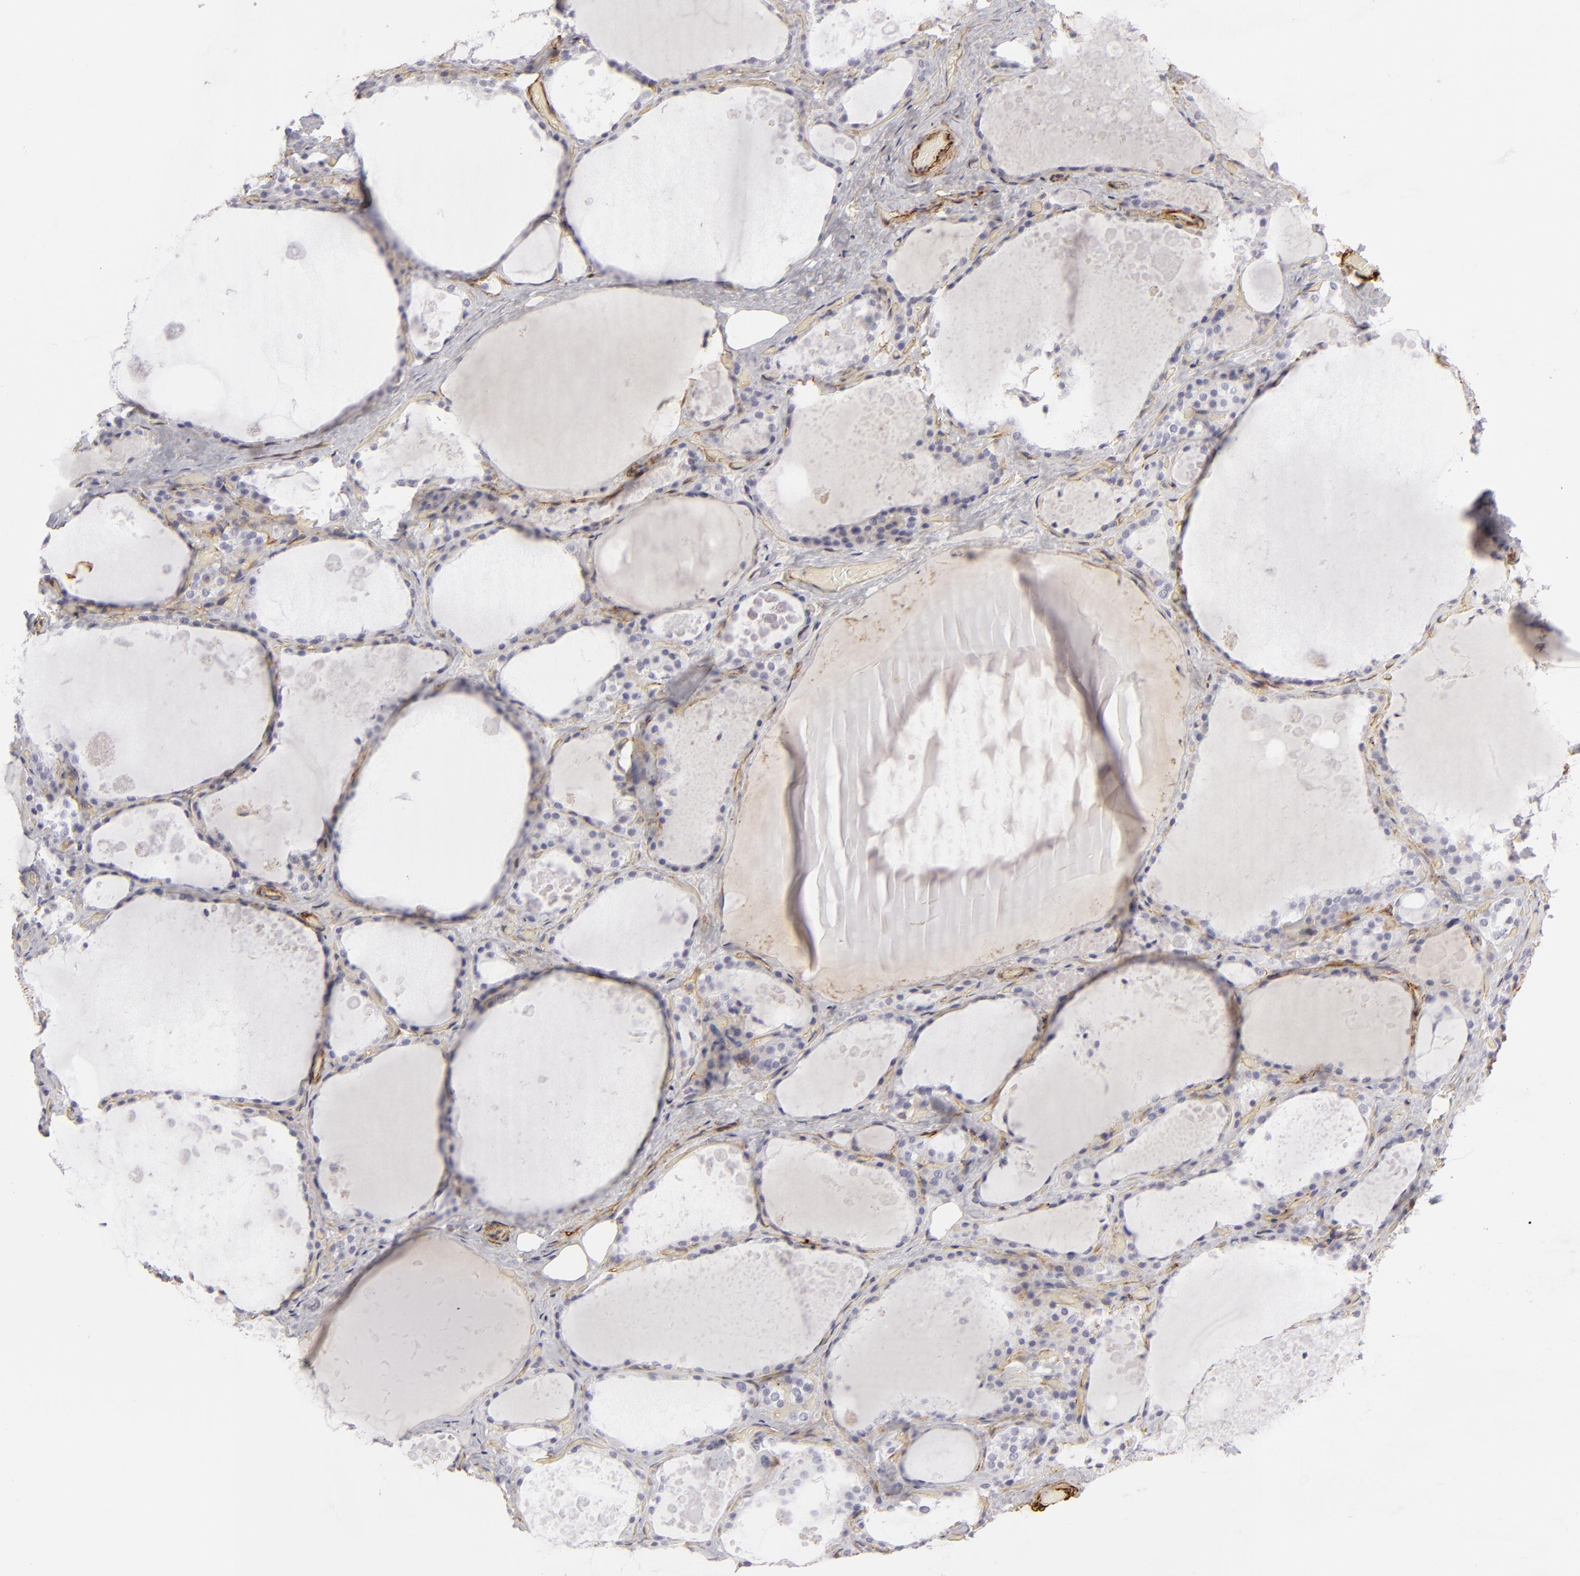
{"staining": {"intensity": "negative", "quantity": "none", "location": "none"}, "tissue": "thyroid gland", "cell_type": "Glandular cells", "image_type": "normal", "snomed": [{"axis": "morphology", "description": "Normal tissue, NOS"}, {"axis": "topography", "description": "Thyroid gland"}], "caption": "Glandular cells show no significant staining in benign thyroid gland.", "gene": "MCAM", "patient": {"sex": "male", "age": 61}}